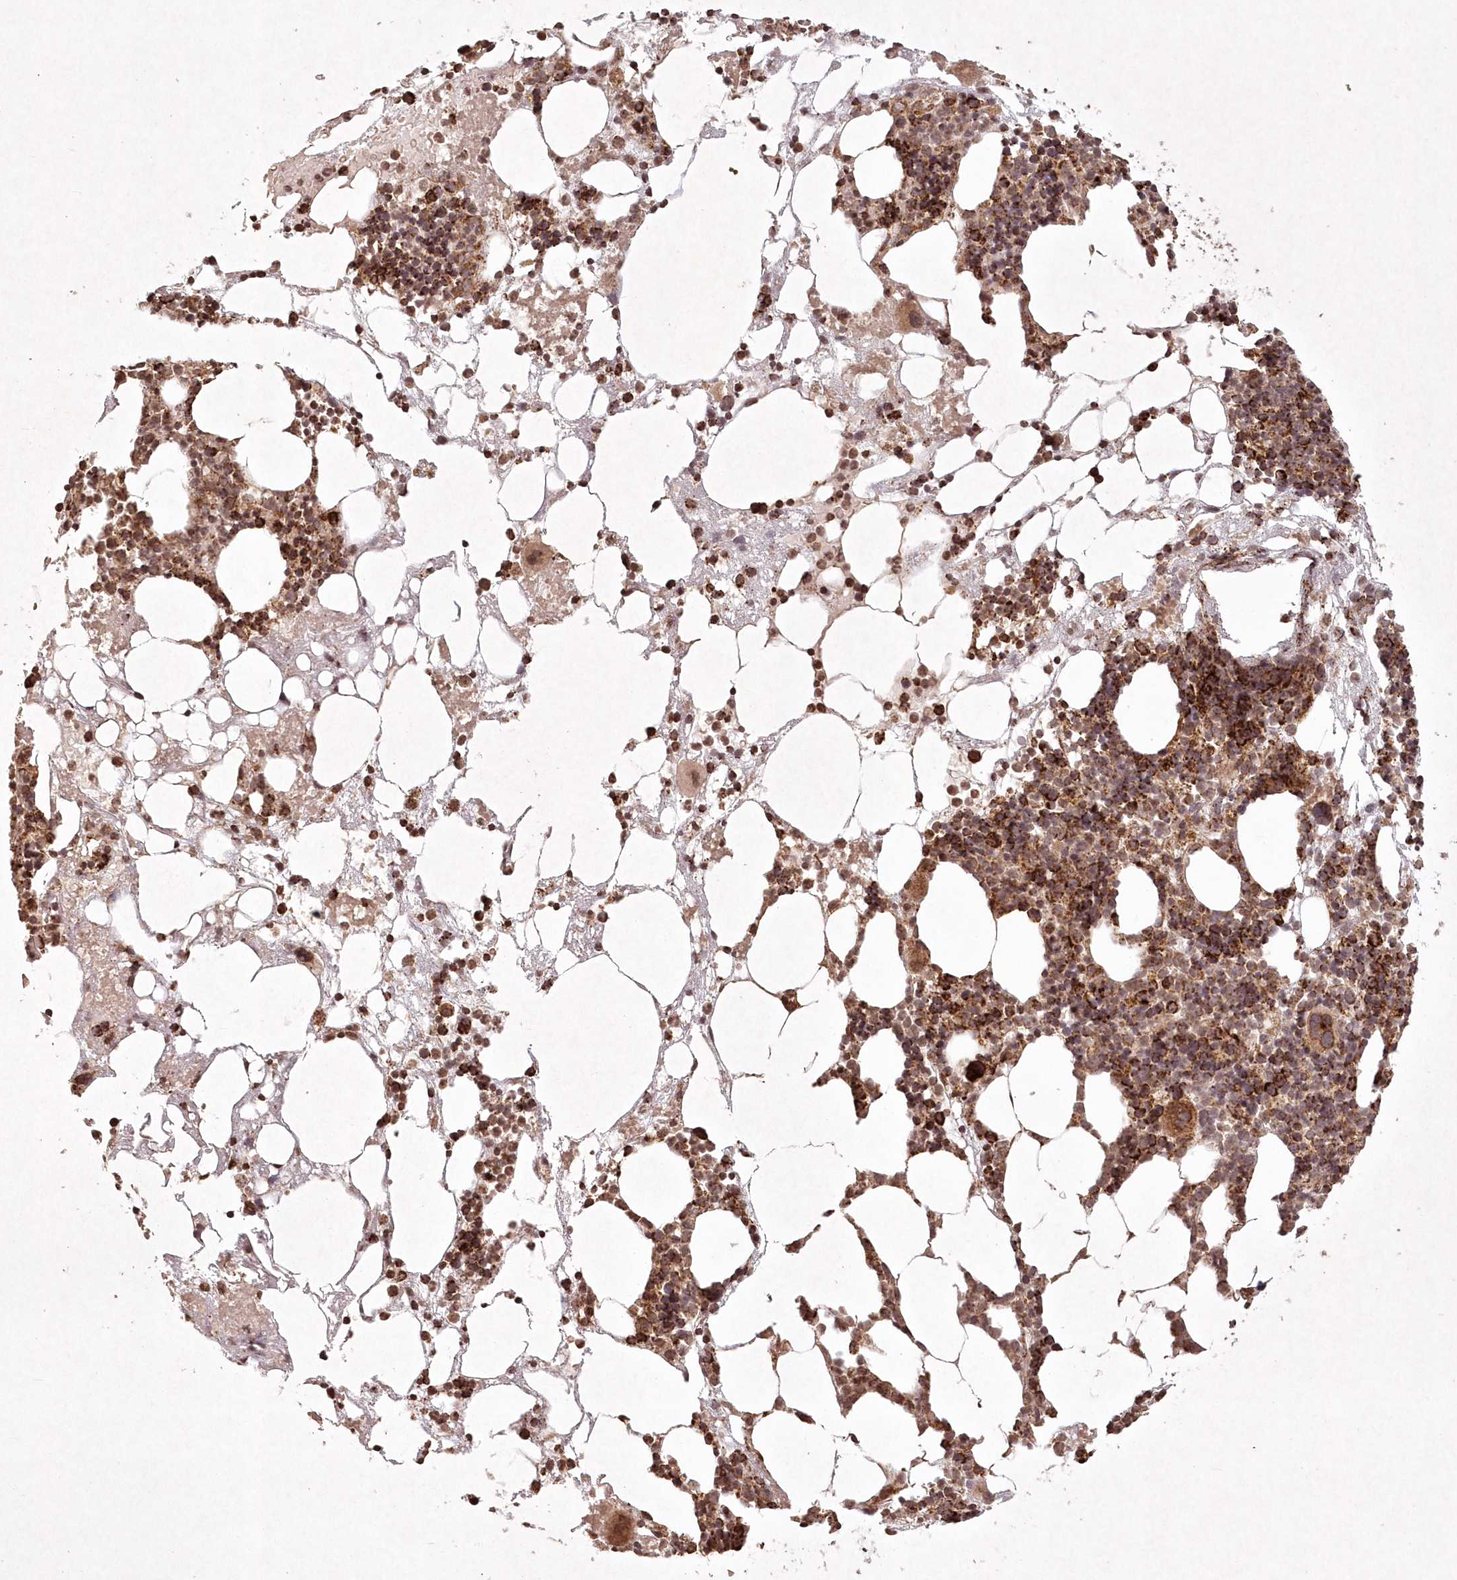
{"staining": {"intensity": "strong", "quantity": "25%-75%", "location": "cytoplasmic/membranous"}, "tissue": "bone marrow", "cell_type": "Hematopoietic cells", "image_type": "normal", "snomed": [{"axis": "morphology", "description": "Normal tissue, NOS"}, {"axis": "topography", "description": "Bone marrow"}], "caption": "Immunohistochemical staining of unremarkable bone marrow exhibits 25%-75% levels of strong cytoplasmic/membranous protein expression in about 25%-75% of hematopoietic cells. (Brightfield microscopy of DAB IHC at high magnification).", "gene": "LRPPRC", "patient": {"sex": "male", "age": 48}}